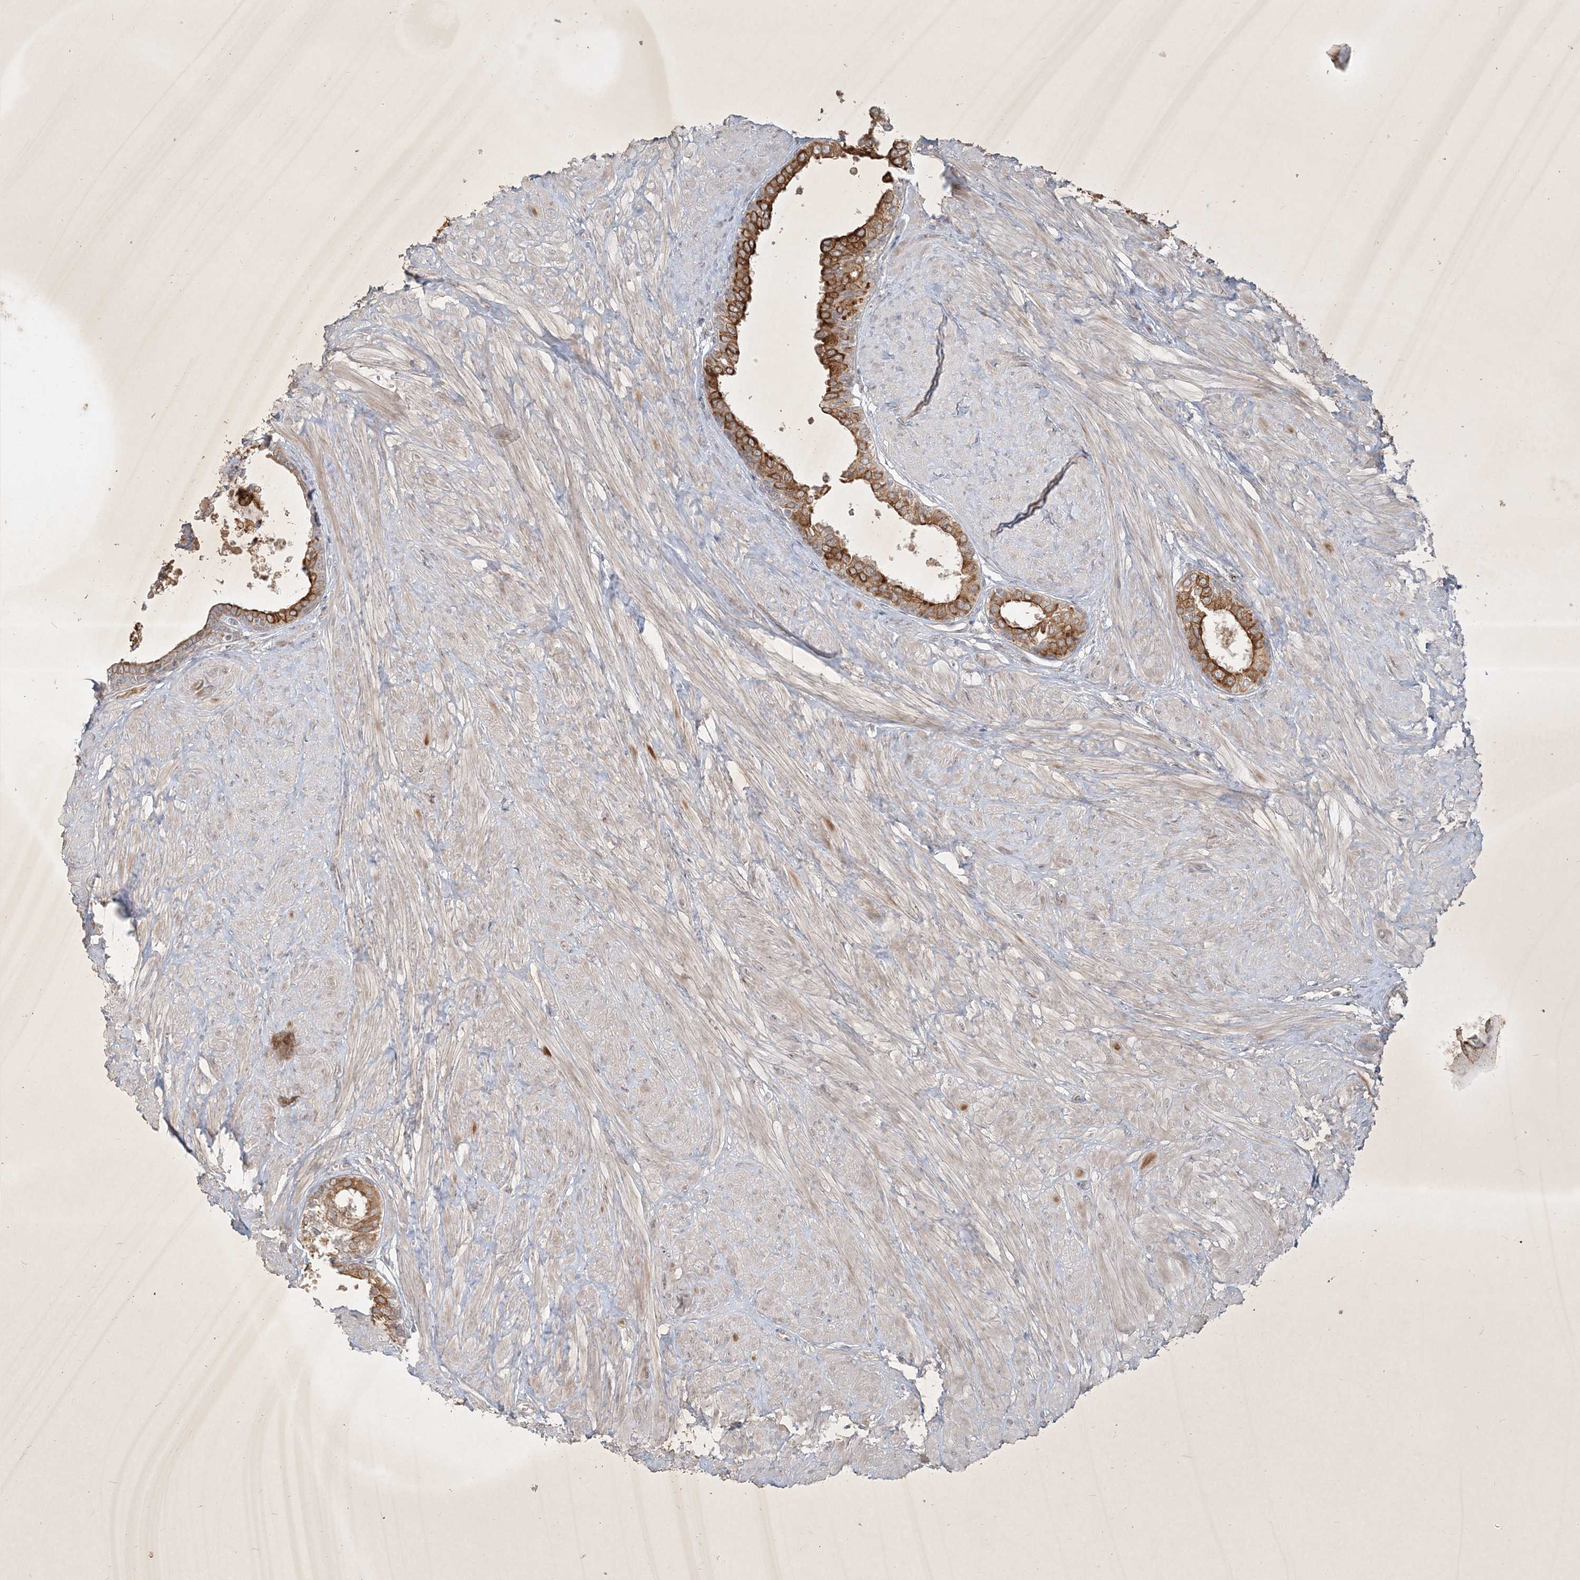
{"staining": {"intensity": "strong", "quantity": ">75%", "location": "cytoplasmic/membranous"}, "tissue": "prostate", "cell_type": "Glandular cells", "image_type": "normal", "snomed": [{"axis": "morphology", "description": "Normal tissue, NOS"}, {"axis": "topography", "description": "Prostate"}], "caption": "The image shows a brown stain indicating the presence of a protein in the cytoplasmic/membranous of glandular cells in prostate. (DAB = brown stain, brightfield microscopy at high magnification).", "gene": "BOD1L2", "patient": {"sex": "male", "age": 48}}